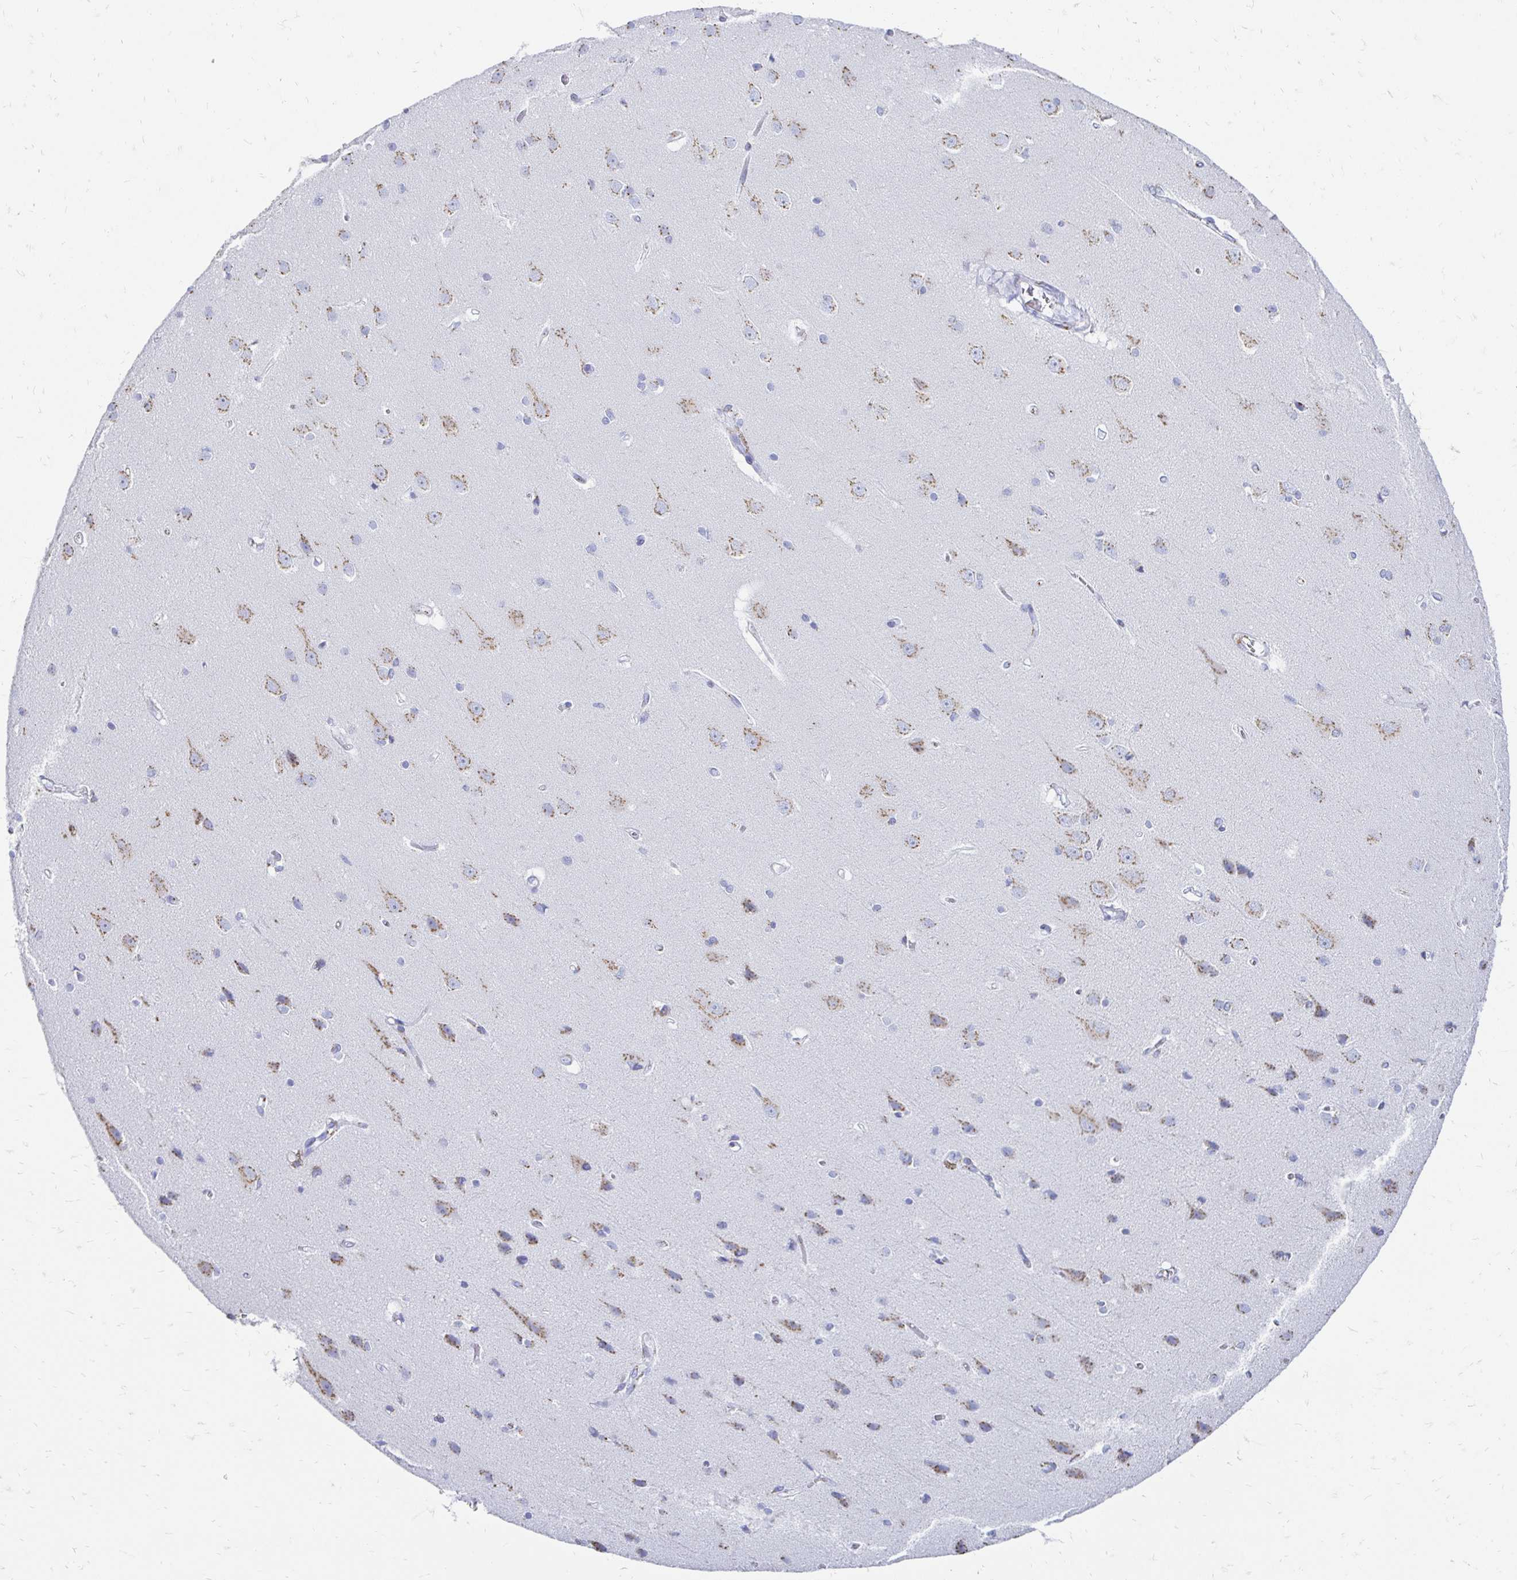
{"staining": {"intensity": "negative", "quantity": "none", "location": "none"}, "tissue": "cerebral cortex", "cell_type": "Endothelial cells", "image_type": "normal", "snomed": [{"axis": "morphology", "description": "Normal tissue, NOS"}, {"axis": "topography", "description": "Cerebral cortex"}], "caption": "Immunohistochemistry micrograph of benign cerebral cortex: cerebral cortex stained with DAB reveals no significant protein staining in endothelial cells.", "gene": "PAGE4", "patient": {"sex": "male", "age": 37}}